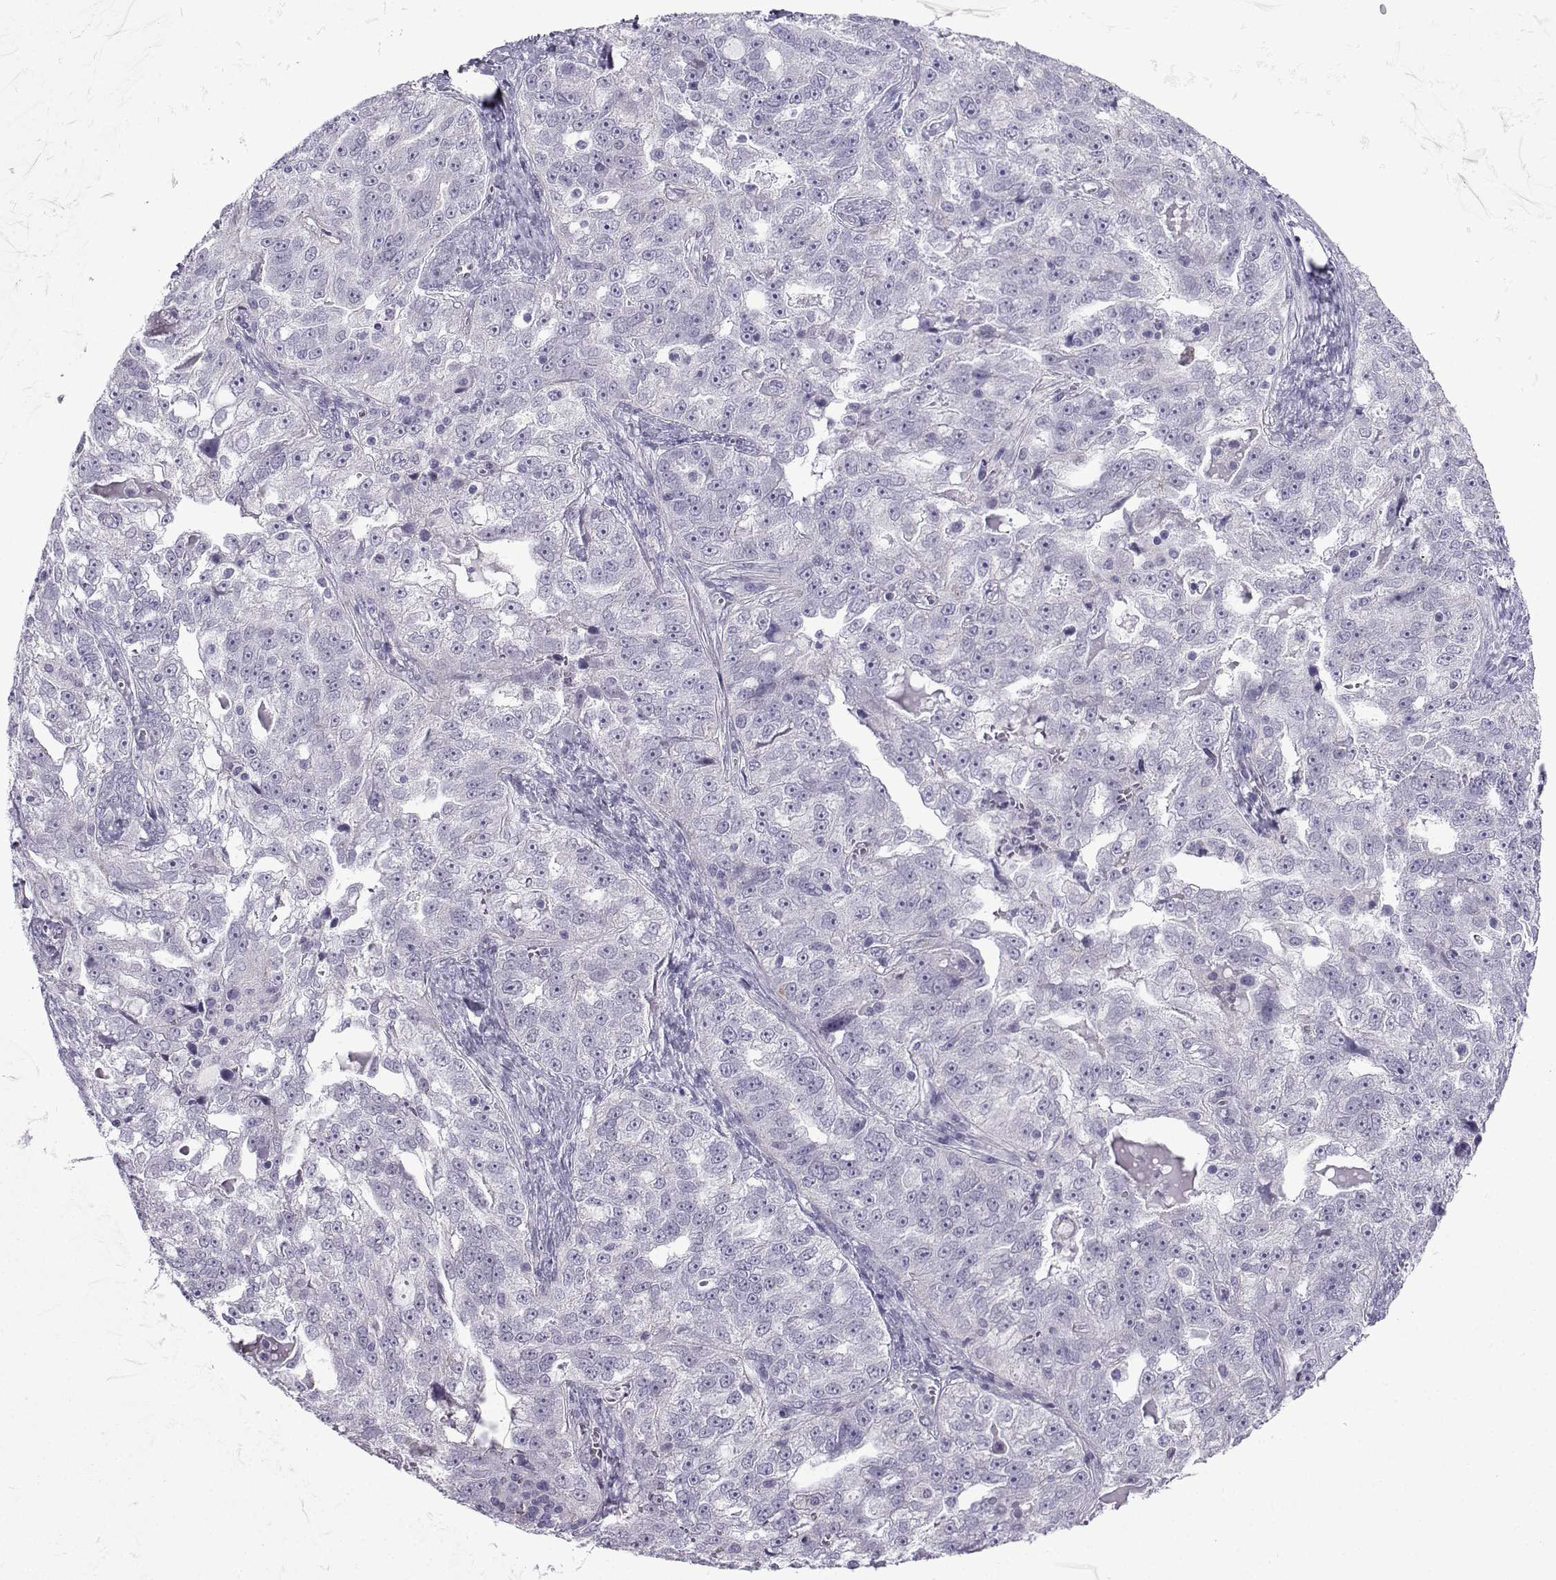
{"staining": {"intensity": "negative", "quantity": "none", "location": "none"}, "tissue": "ovarian cancer", "cell_type": "Tumor cells", "image_type": "cancer", "snomed": [{"axis": "morphology", "description": "Cystadenocarcinoma, serous, NOS"}, {"axis": "topography", "description": "Ovary"}], "caption": "Tumor cells show no significant protein staining in ovarian cancer (serous cystadenocarcinoma).", "gene": "CFAP53", "patient": {"sex": "female", "age": 51}}